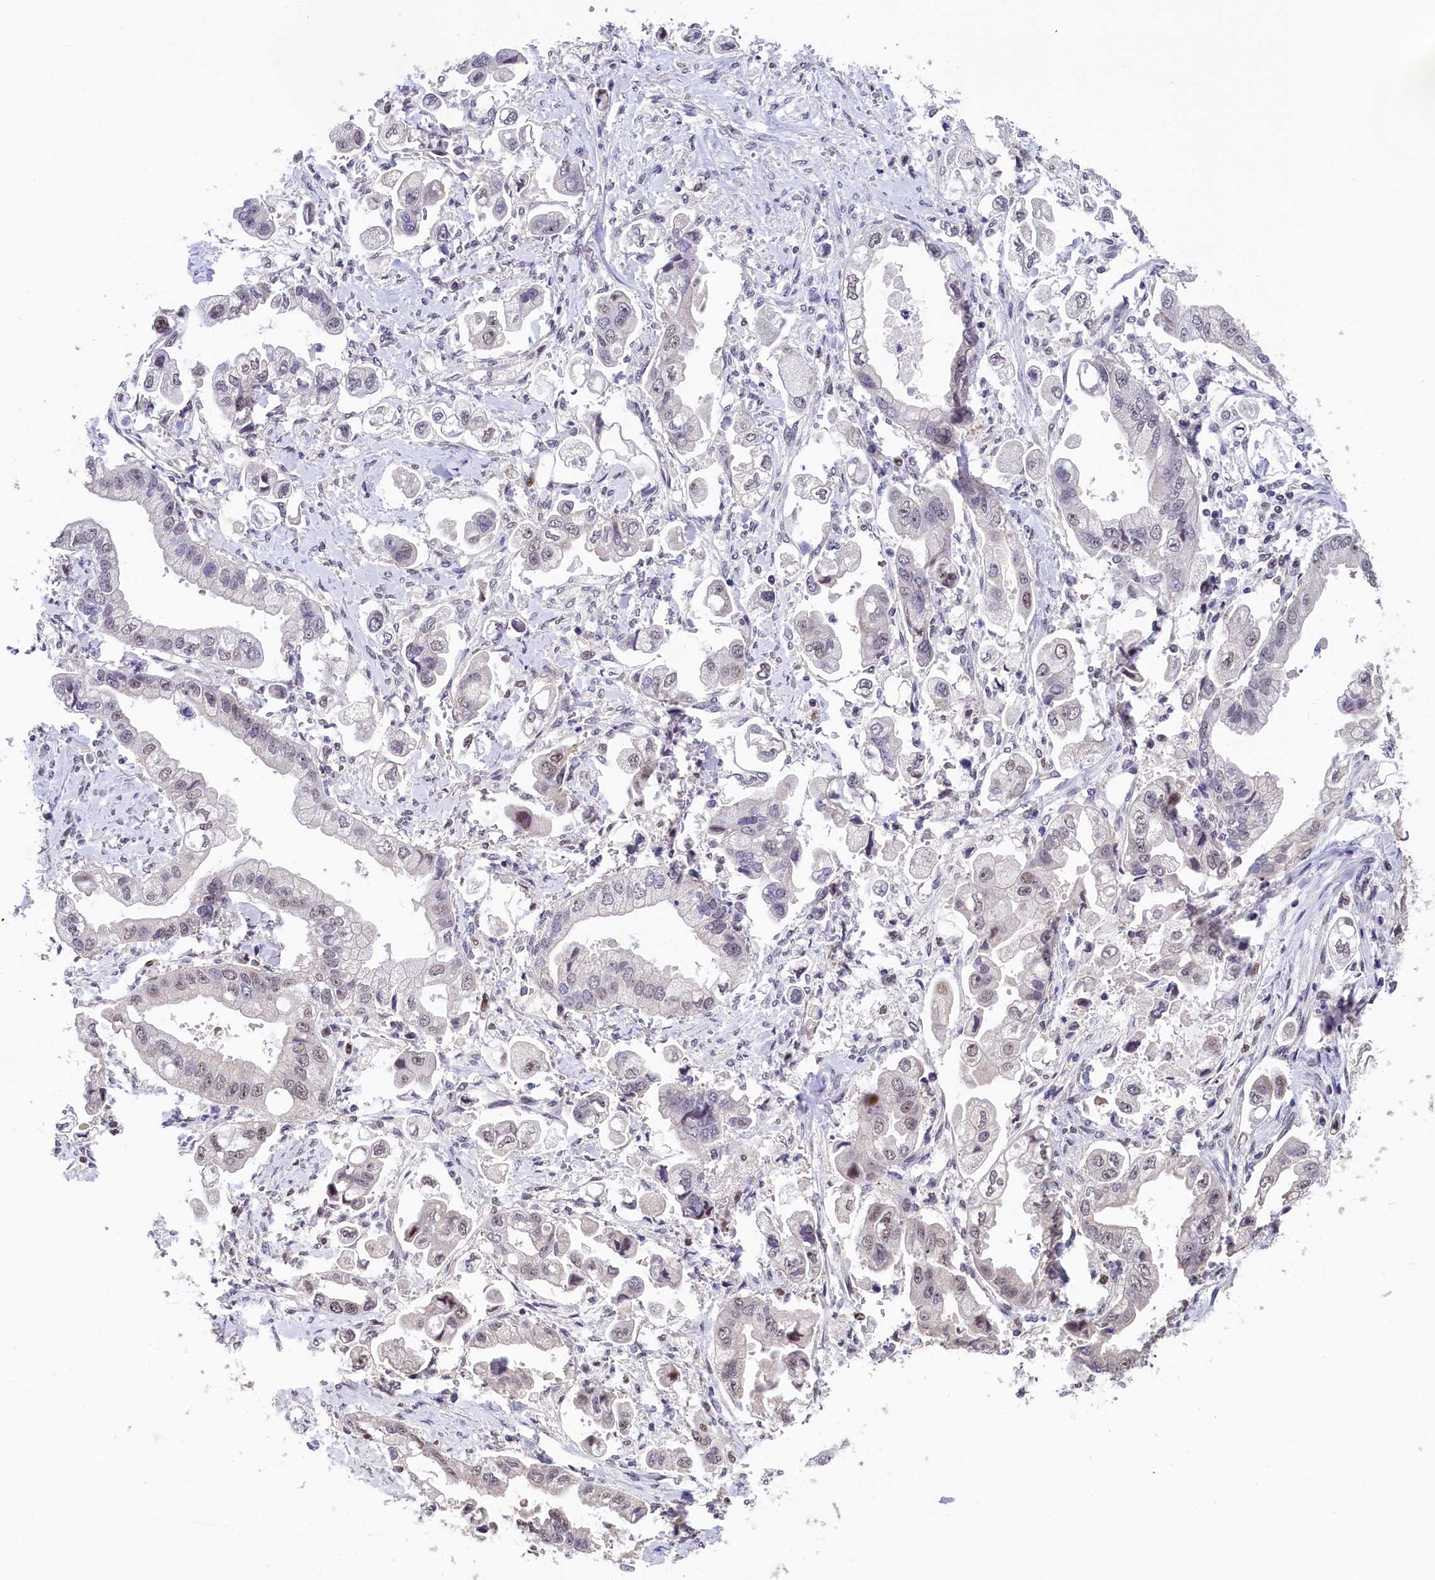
{"staining": {"intensity": "moderate", "quantity": "<25%", "location": "nuclear"}, "tissue": "stomach cancer", "cell_type": "Tumor cells", "image_type": "cancer", "snomed": [{"axis": "morphology", "description": "Adenocarcinoma, NOS"}, {"axis": "topography", "description": "Stomach"}], "caption": "Protein expression analysis of human stomach adenocarcinoma reveals moderate nuclear expression in approximately <25% of tumor cells.", "gene": "HECTD4", "patient": {"sex": "male", "age": 62}}